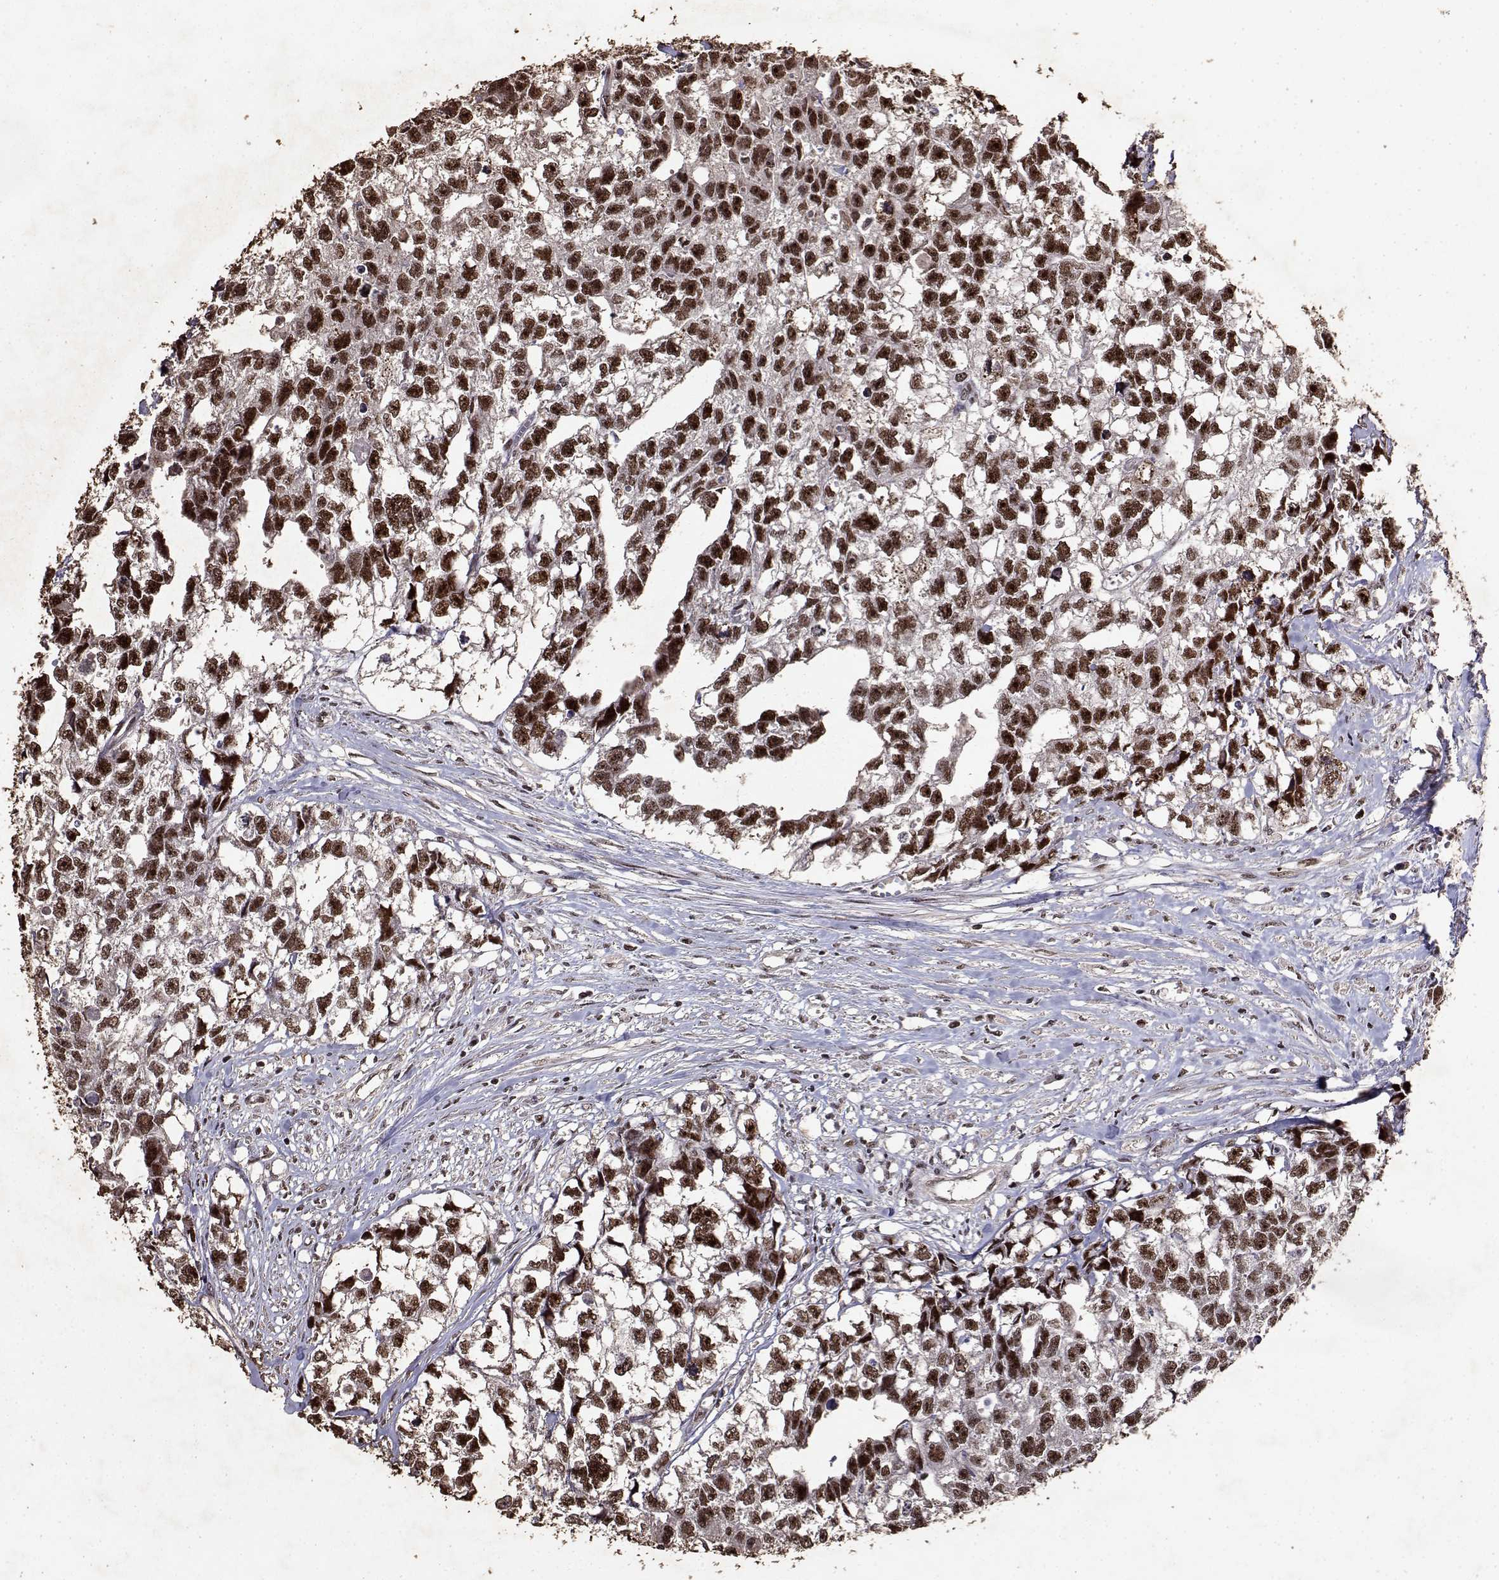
{"staining": {"intensity": "strong", "quantity": ">75%", "location": "nuclear"}, "tissue": "testis cancer", "cell_type": "Tumor cells", "image_type": "cancer", "snomed": [{"axis": "morphology", "description": "Carcinoma, Embryonal, NOS"}, {"axis": "morphology", "description": "Teratoma, malignant, NOS"}, {"axis": "topography", "description": "Testis"}], "caption": "Strong nuclear protein expression is seen in approximately >75% of tumor cells in teratoma (malignant) (testis). (DAB = brown stain, brightfield microscopy at high magnification).", "gene": "TOE1", "patient": {"sex": "male", "age": 44}}